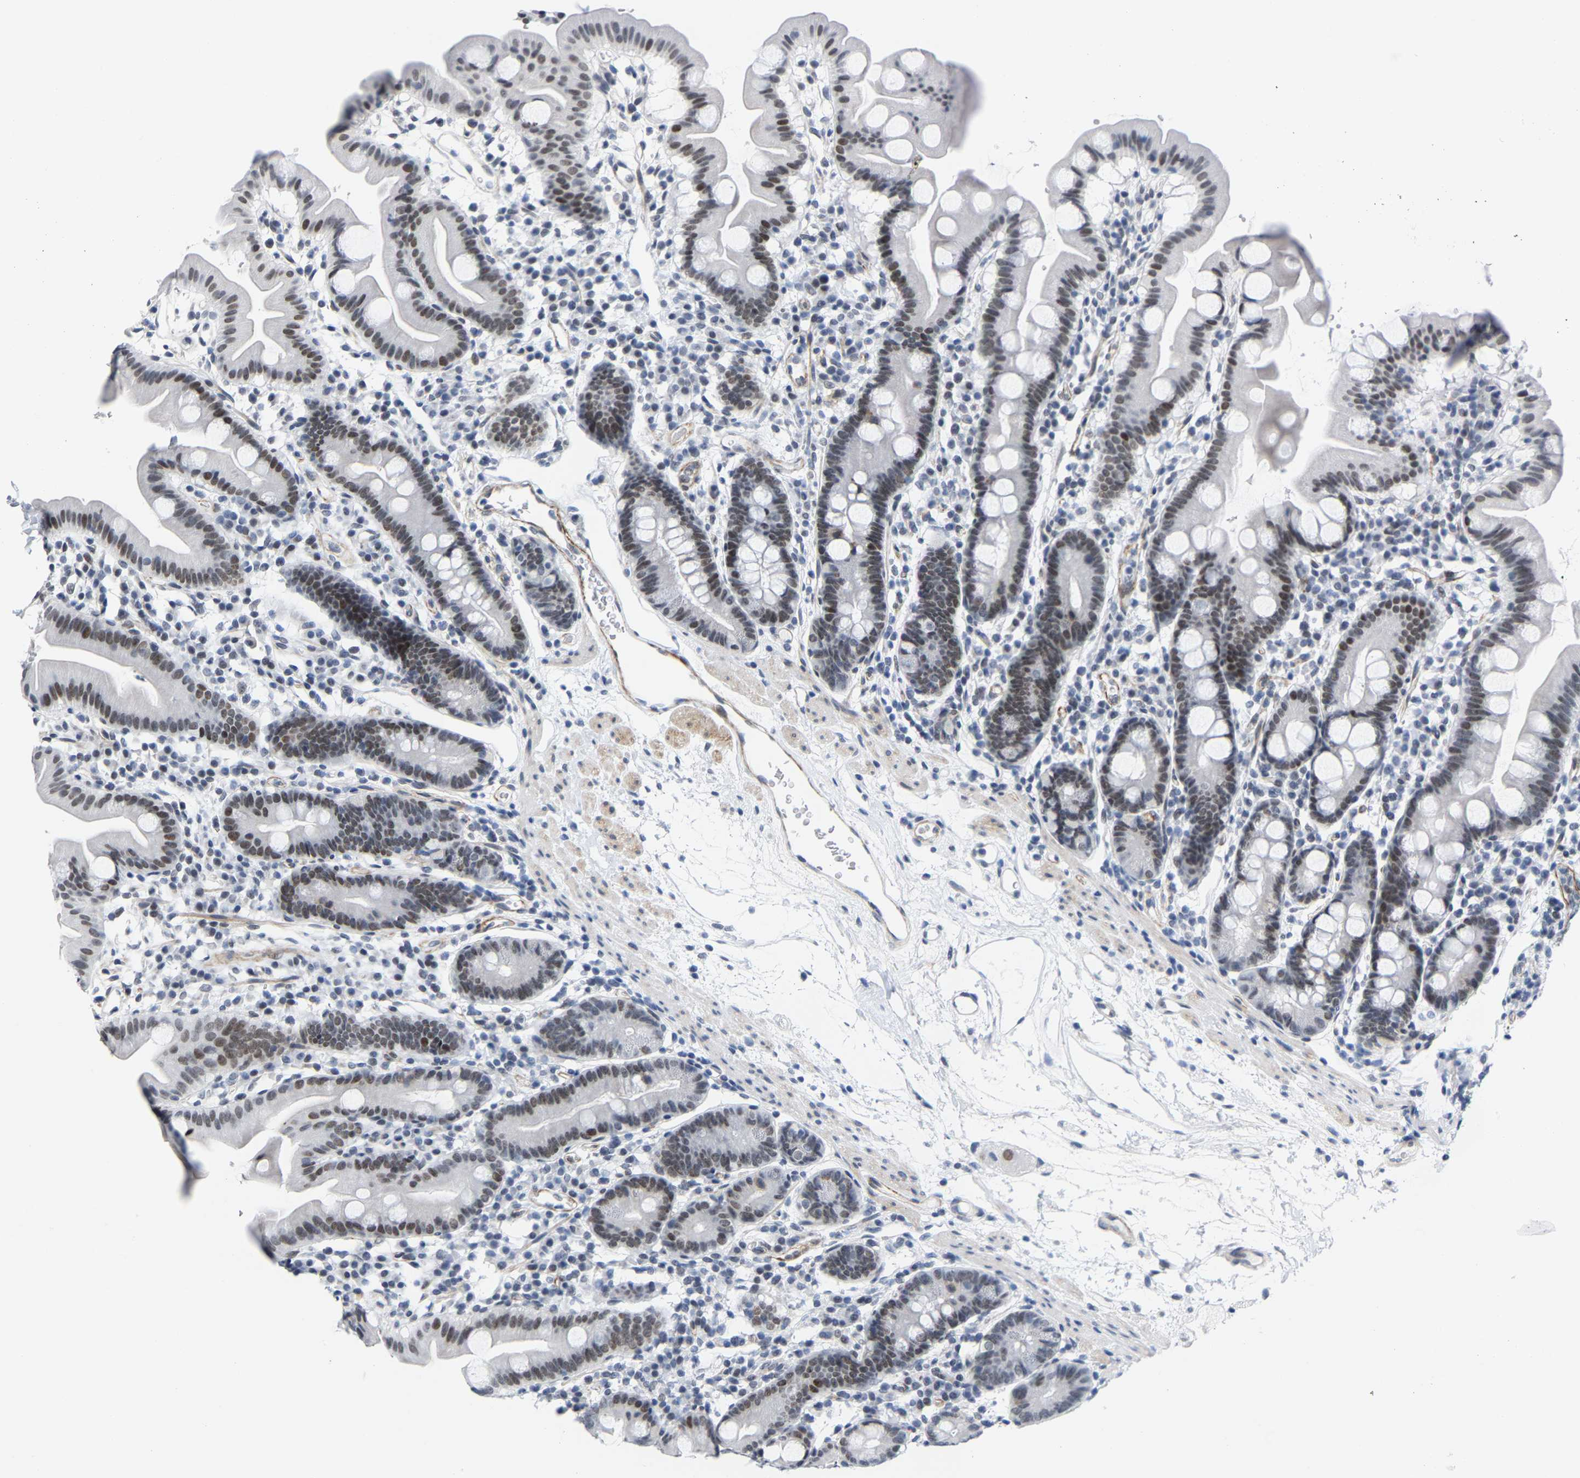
{"staining": {"intensity": "moderate", "quantity": ">75%", "location": "nuclear"}, "tissue": "duodenum", "cell_type": "Glandular cells", "image_type": "normal", "snomed": [{"axis": "morphology", "description": "Normal tissue, NOS"}, {"axis": "topography", "description": "Duodenum"}], "caption": "A medium amount of moderate nuclear positivity is identified in about >75% of glandular cells in normal duodenum.", "gene": "FAM180A", "patient": {"sex": "male", "age": 50}}